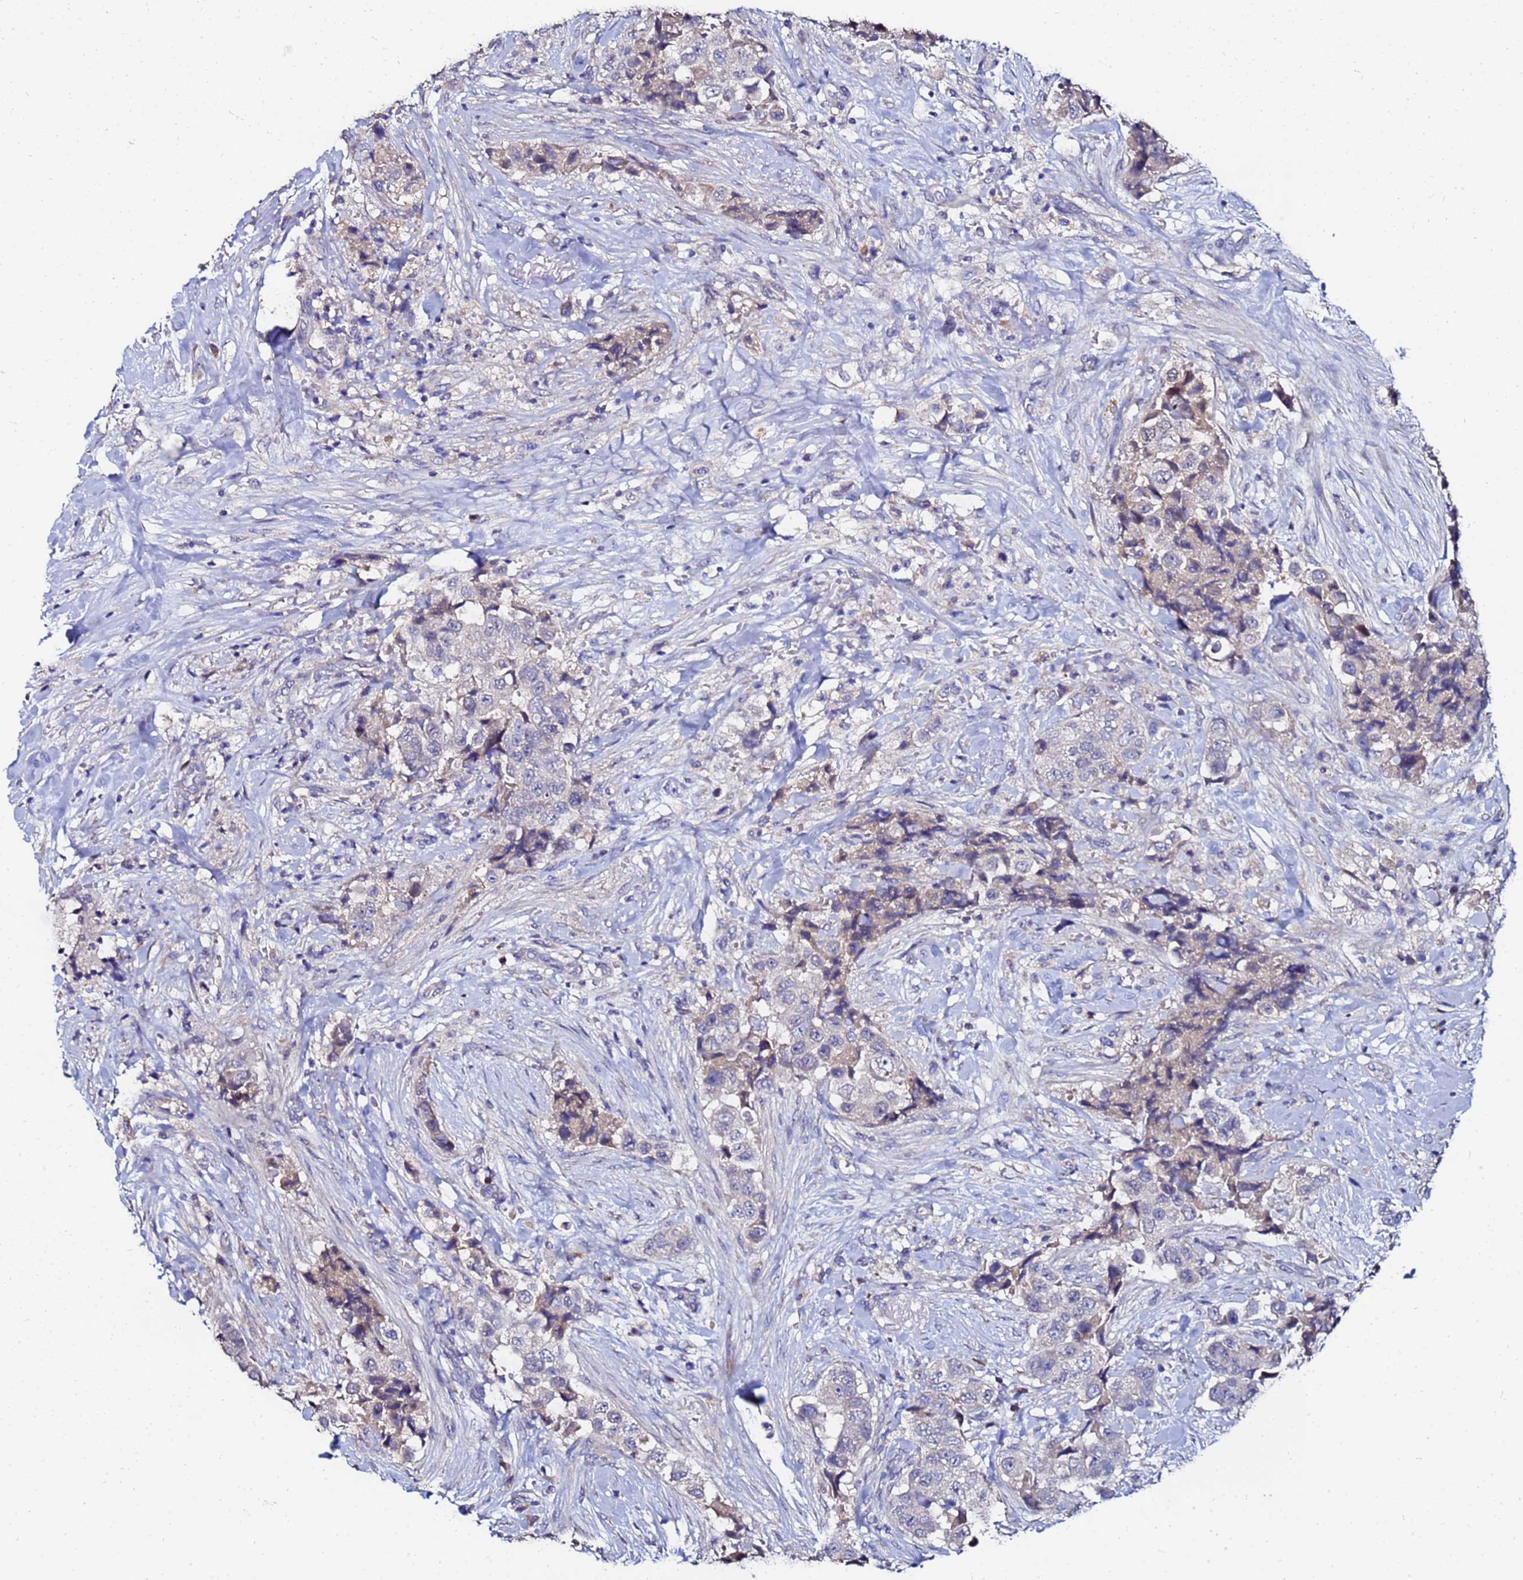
{"staining": {"intensity": "negative", "quantity": "none", "location": "none"}, "tissue": "breast cancer", "cell_type": "Tumor cells", "image_type": "cancer", "snomed": [{"axis": "morphology", "description": "Normal tissue, NOS"}, {"axis": "morphology", "description": "Duct carcinoma"}, {"axis": "topography", "description": "Breast"}], "caption": "Tumor cells are negative for brown protein staining in invasive ductal carcinoma (breast).", "gene": "TCP10L", "patient": {"sex": "female", "age": 62}}